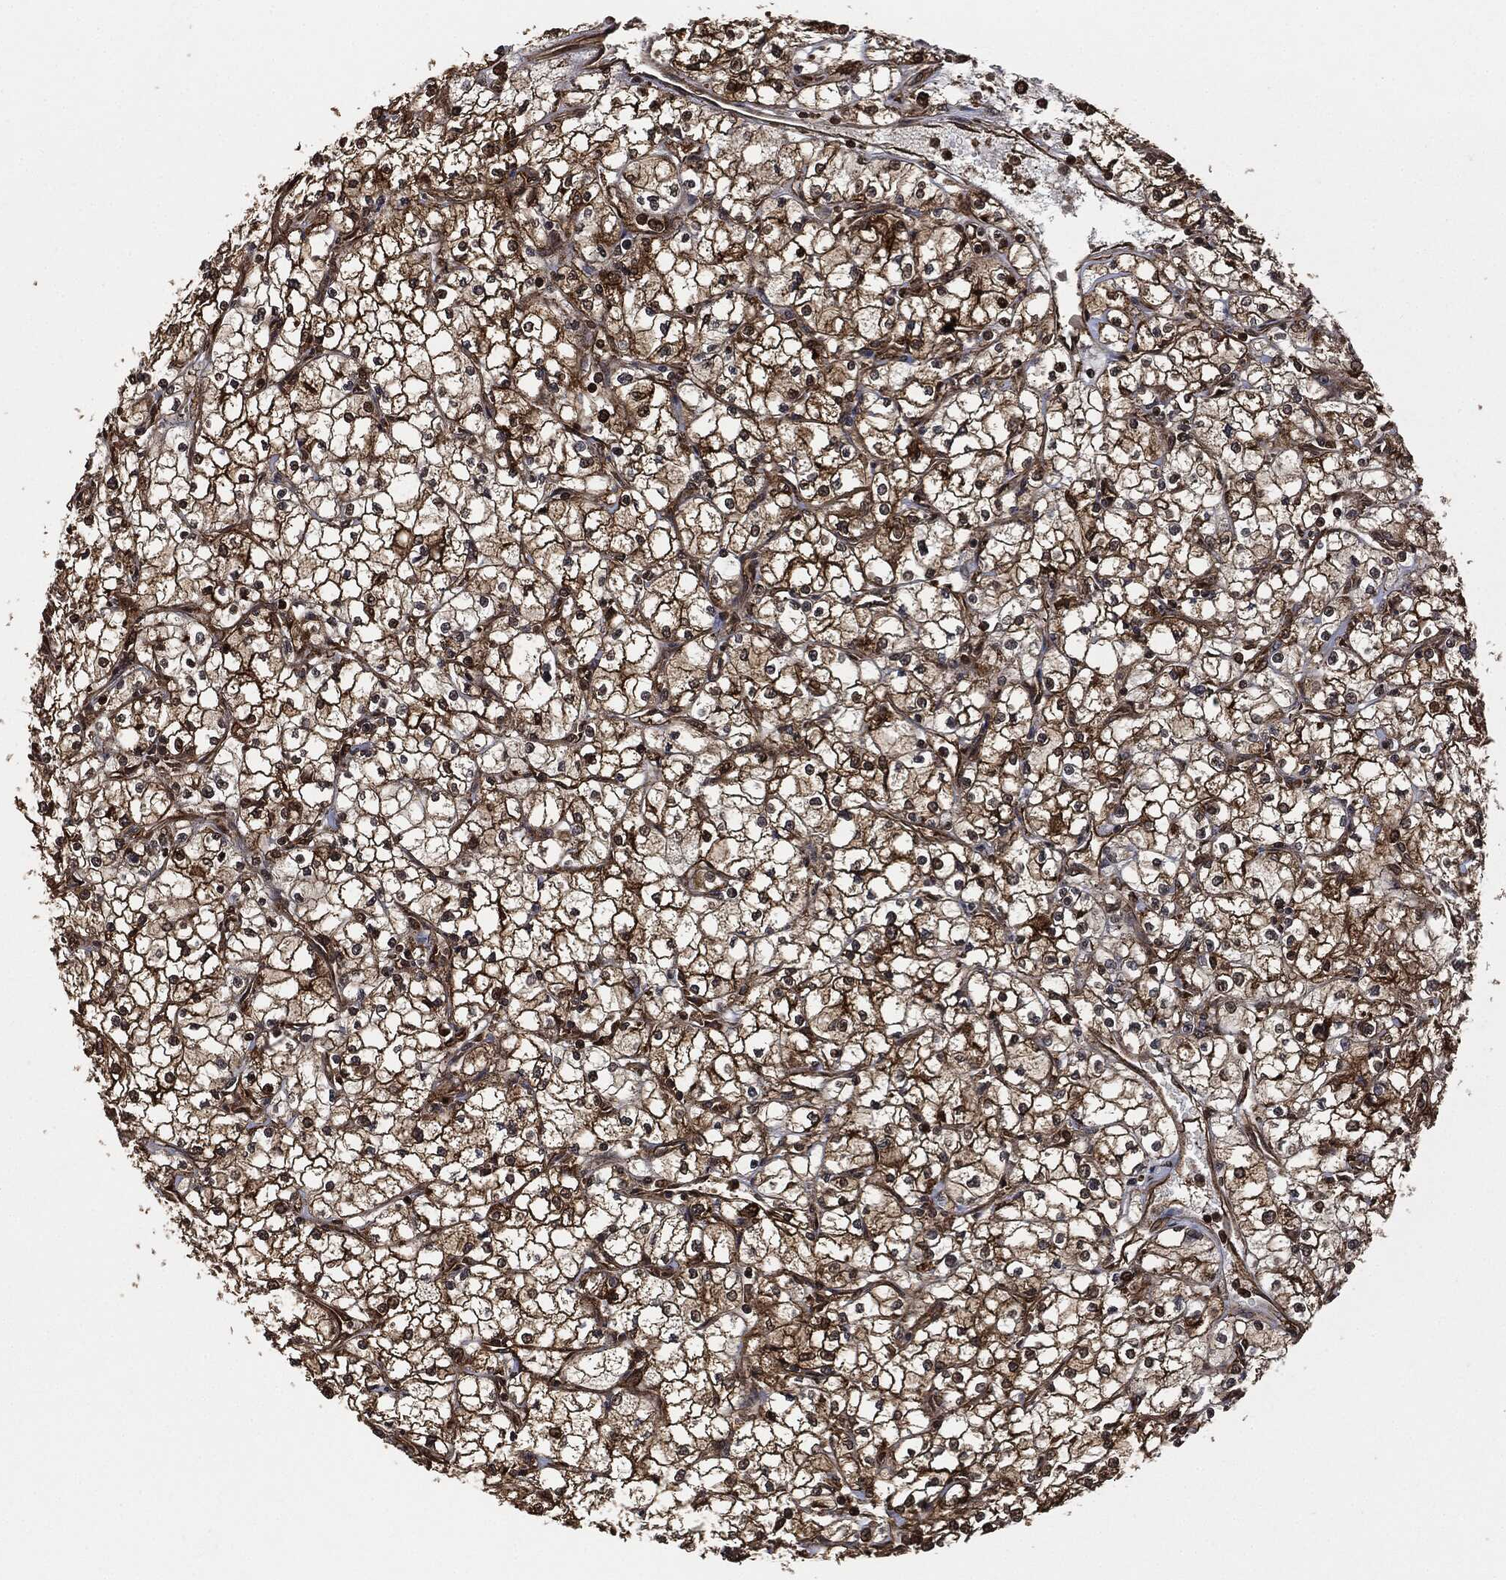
{"staining": {"intensity": "strong", "quantity": ">75%", "location": "cytoplasmic/membranous"}, "tissue": "renal cancer", "cell_type": "Tumor cells", "image_type": "cancer", "snomed": [{"axis": "morphology", "description": "Adenocarcinoma, NOS"}, {"axis": "topography", "description": "Kidney"}], "caption": "Strong cytoplasmic/membranous expression is seen in approximately >75% of tumor cells in renal cancer (adenocarcinoma).", "gene": "HRAS", "patient": {"sex": "male", "age": 67}}